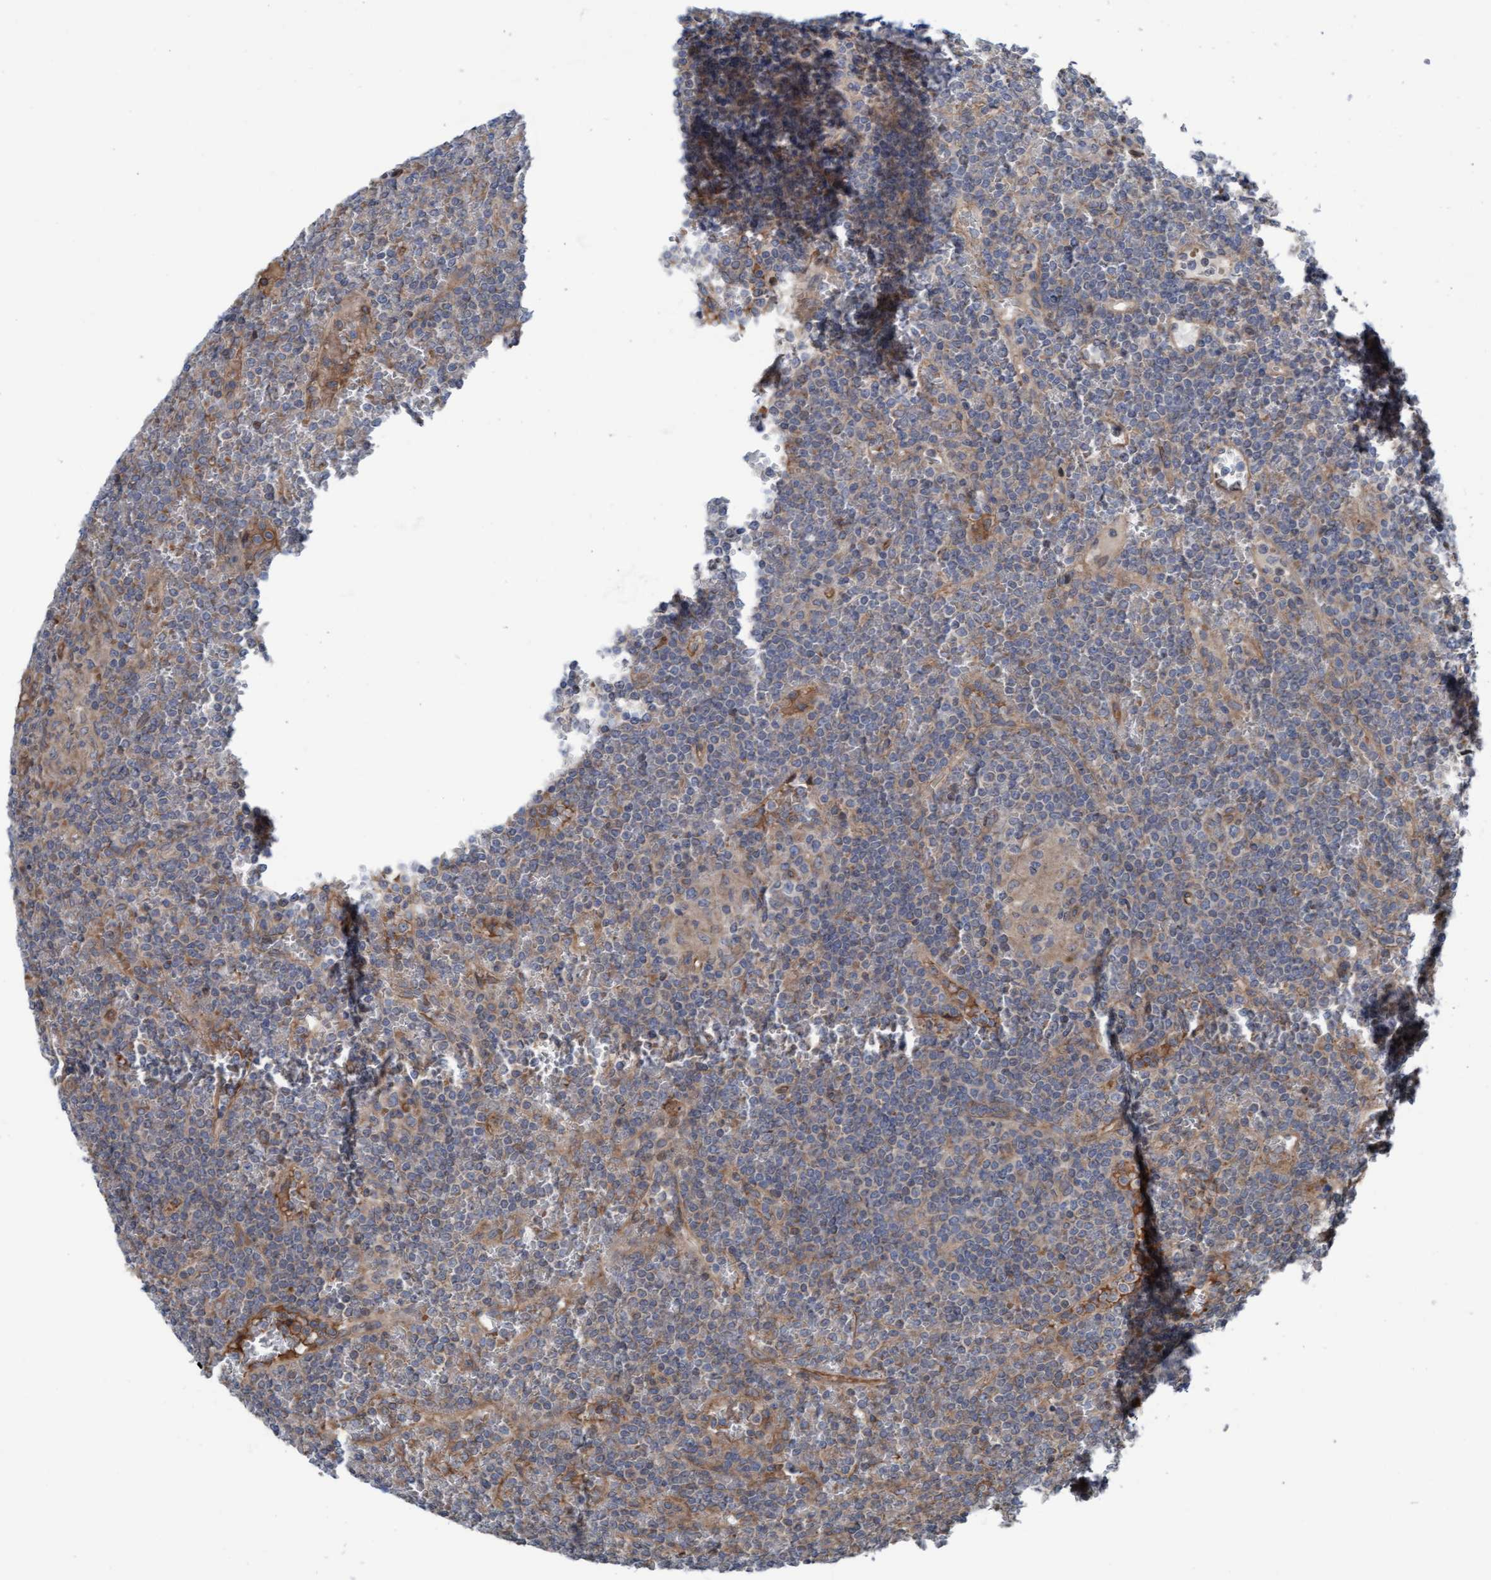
{"staining": {"intensity": "negative", "quantity": "none", "location": "none"}, "tissue": "lymphoma", "cell_type": "Tumor cells", "image_type": "cancer", "snomed": [{"axis": "morphology", "description": "Malignant lymphoma, non-Hodgkin's type, Low grade"}, {"axis": "topography", "description": "Spleen"}], "caption": "A micrograph of lymphoma stained for a protein demonstrates no brown staining in tumor cells. (DAB immunohistochemistry visualized using brightfield microscopy, high magnification).", "gene": "RAP1GAP2", "patient": {"sex": "female", "age": 19}}